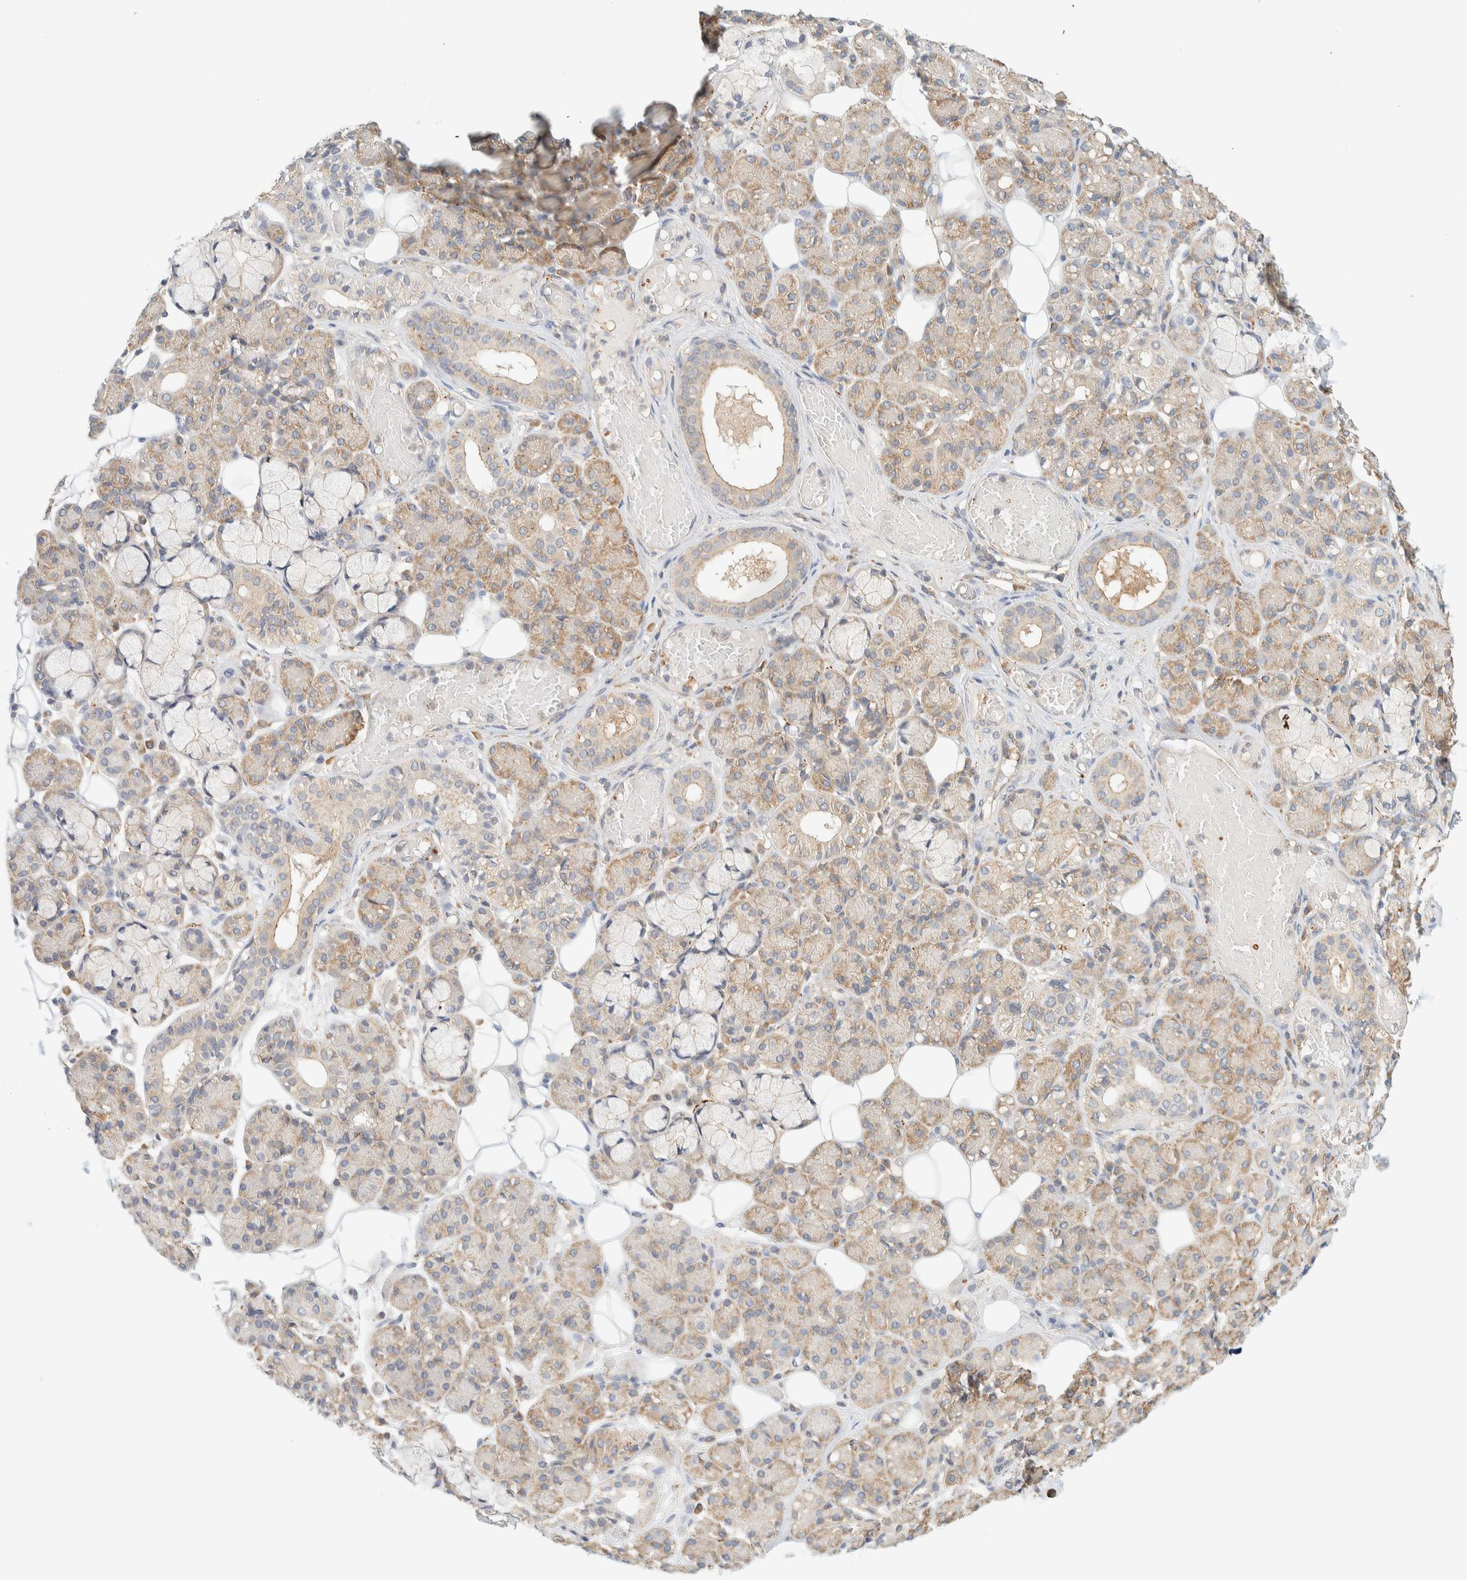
{"staining": {"intensity": "weak", "quantity": ">75%", "location": "cytoplasmic/membranous"}, "tissue": "salivary gland", "cell_type": "Glandular cells", "image_type": "normal", "snomed": [{"axis": "morphology", "description": "Normal tissue, NOS"}, {"axis": "topography", "description": "Salivary gland"}], "caption": "Salivary gland stained with DAB immunohistochemistry exhibits low levels of weak cytoplasmic/membranous expression in about >75% of glandular cells.", "gene": "TBC1D8B", "patient": {"sex": "male", "age": 63}}